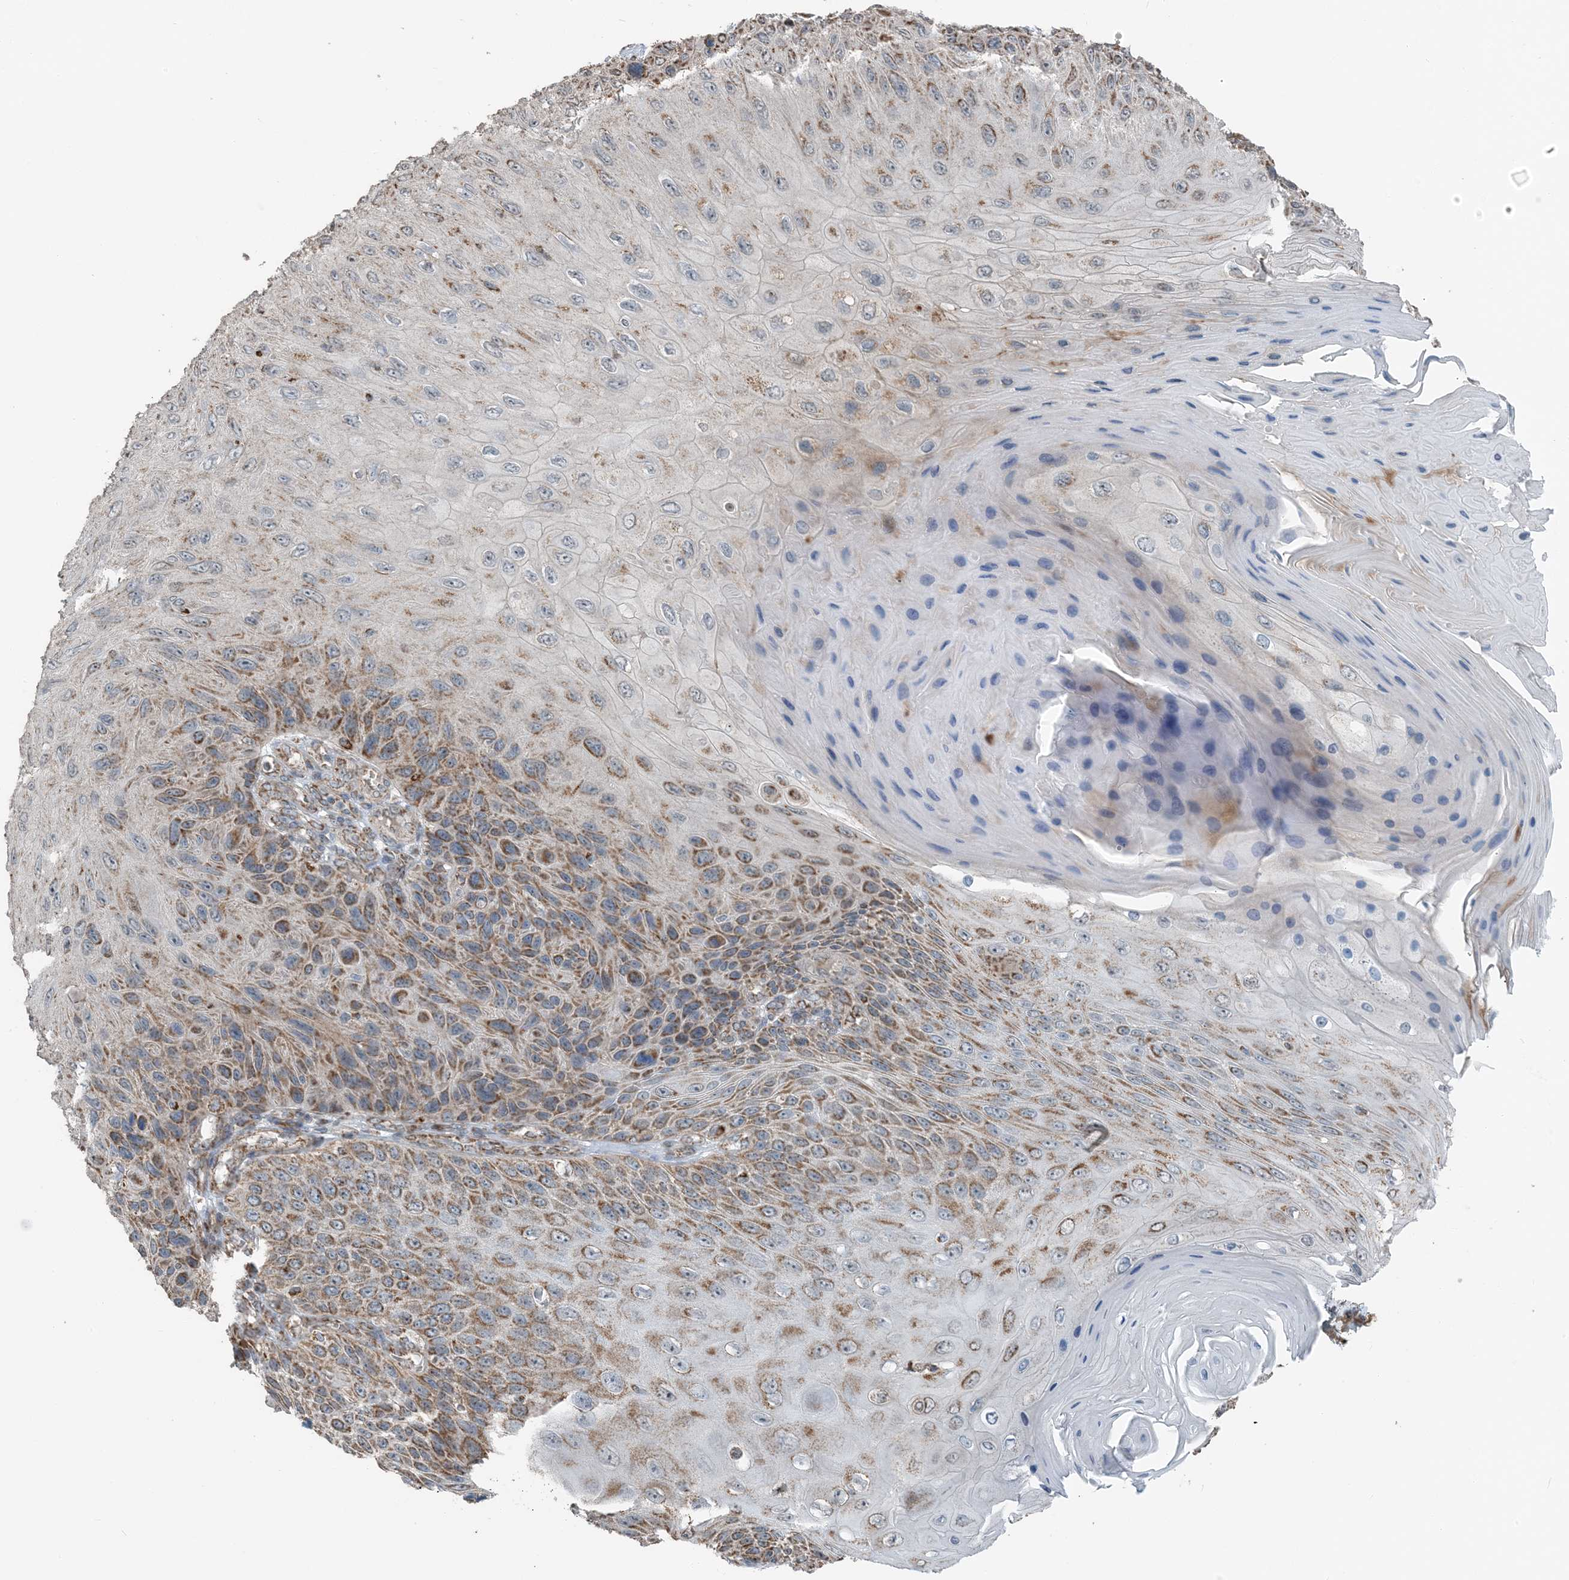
{"staining": {"intensity": "moderate", "quantity": ">75%", "location": "cytoplasmic/membranous"}, "tissue": "skin cancer", "cell_type": "Tumor cells", "image_type": "cancer", "snomed": [{"axis": "morphology", "description": "Squamous cell carcinoma, NOS"}, {"axis": "topography", "description": "Skin"}], "caption": "Human skin cancer (squamous cell carcinoma) stained with a protein marker displays moderate staining in tumor cells.", "gene": "PILRB", "patient": {"sex": "female", "age": 88}}